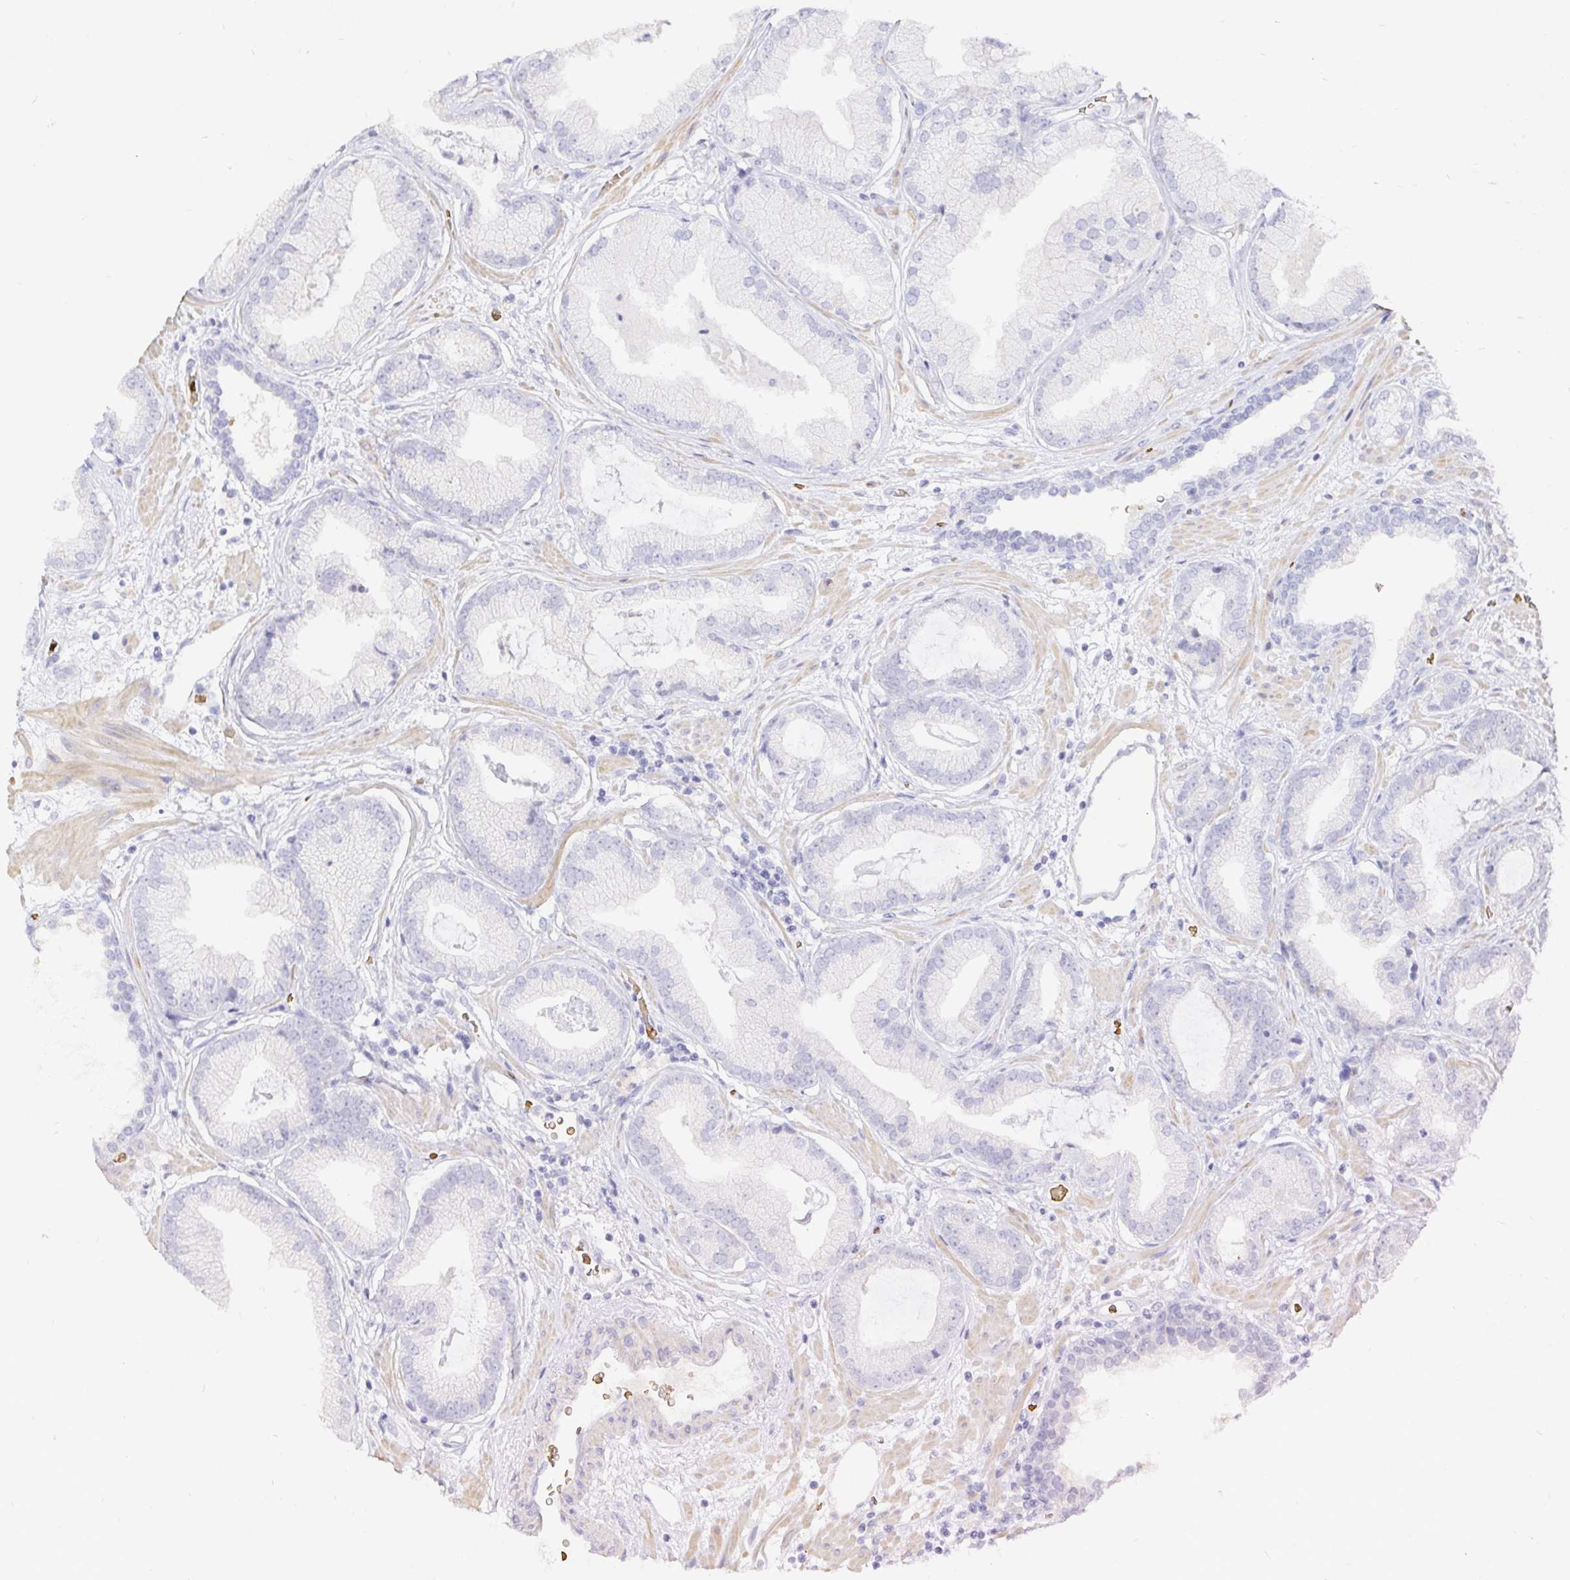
{"staining": {"intensity": "negative", "quantity": "none", "location": "none"}, "tissue": "prostate cancer", "cell_type": "Tumor cells", "image_type": "cancer", "snomed": [{"axis": "morphology", "description": "Adenocarcinoma, Low grade"}, {"axis": "topography", "description": "Prostate"}], "caption": "High power microscopy photomicrograph of an immunohistochemistry histopathology image of prostate cancer, revealing no significant expression in tumor cells. The staining is performed using DAB brown chromogen with nuclei counter-stained in using hematoxylin.", "gene": "FGF21", "patient": {"sex": "male", "age": 62}}